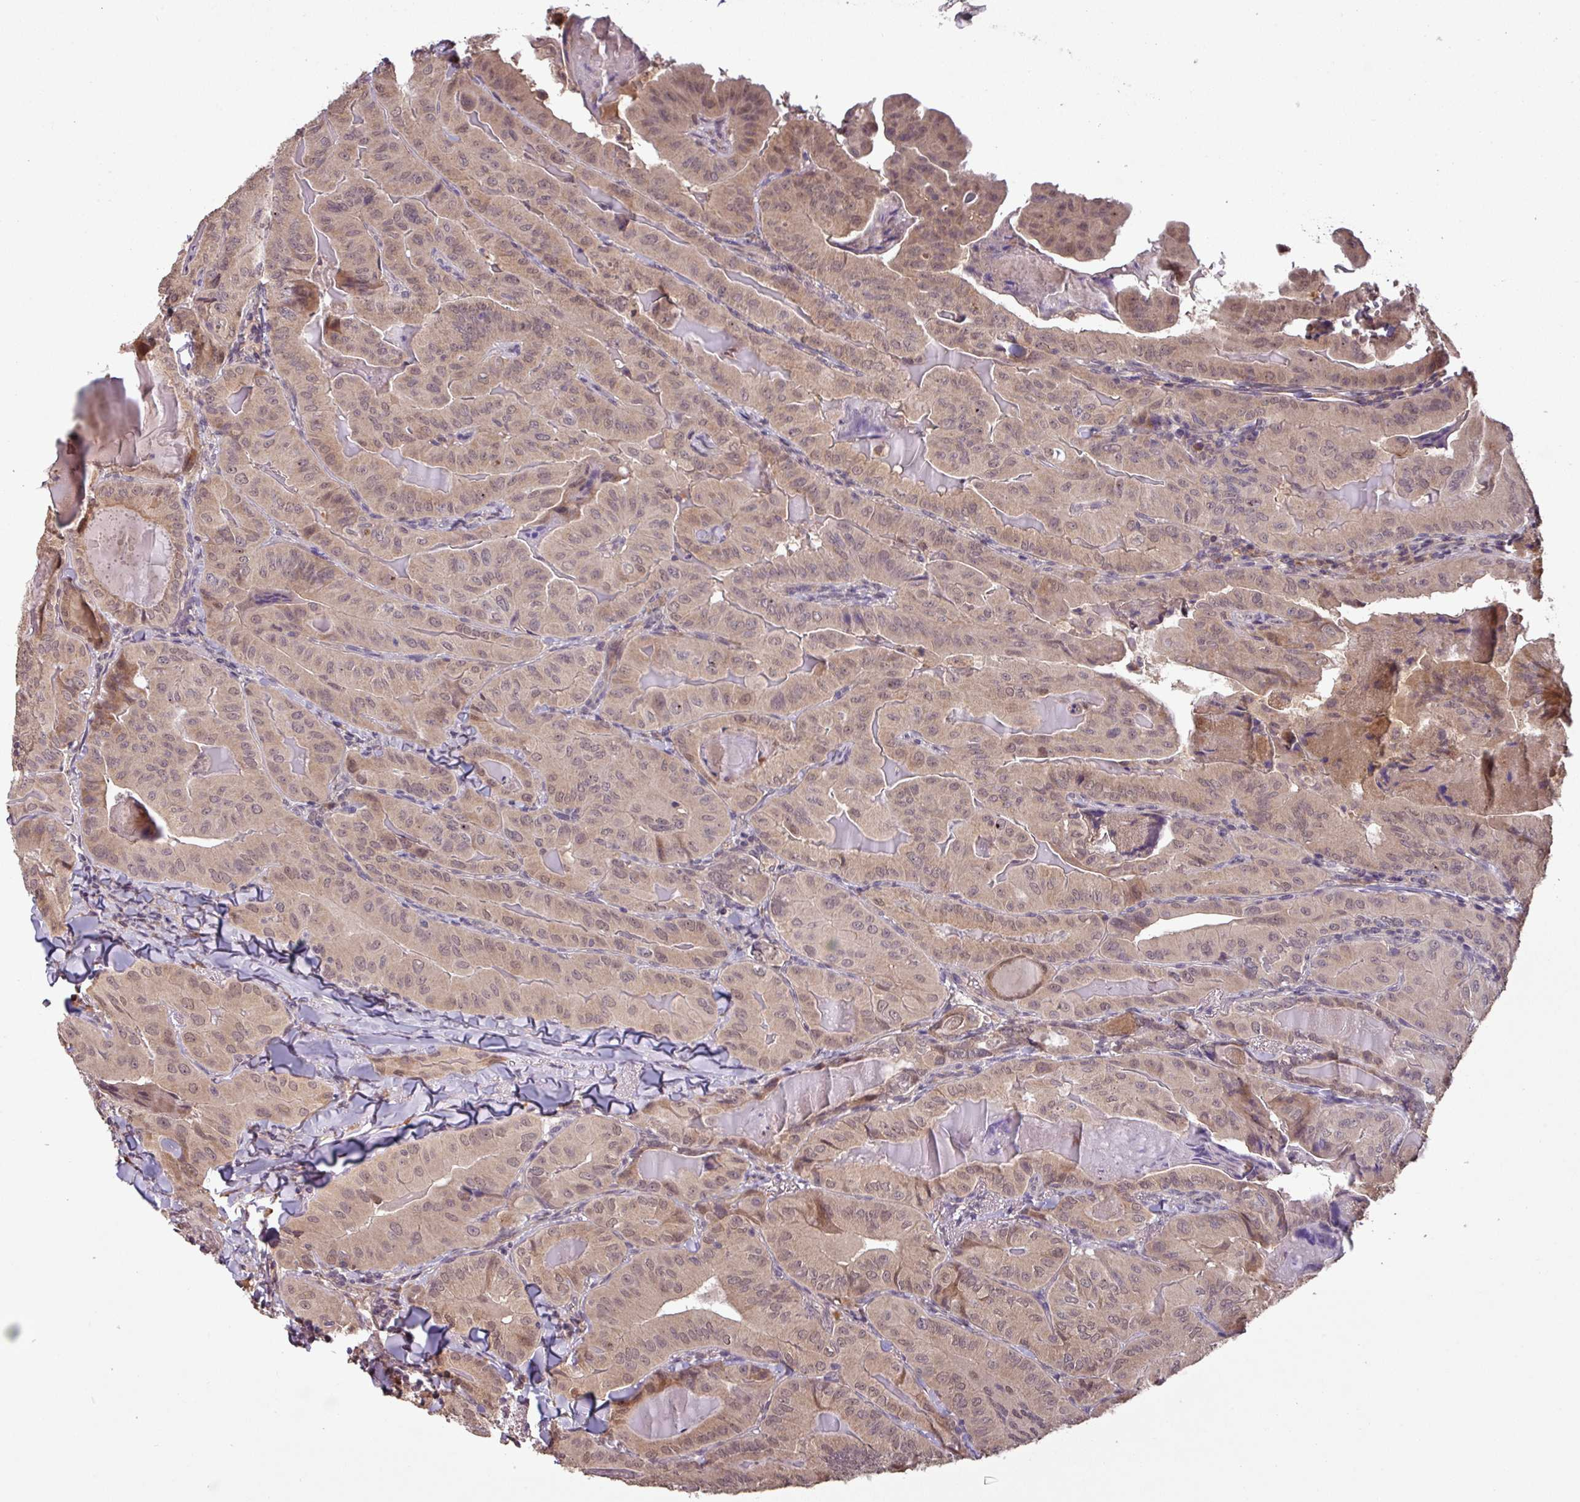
{"staining": {"intensity": "weak", "quantity": ">75%", "location": "cytoplasmic/membranous,nuclear"}, "tissue": "thyroid cancer", "cell_type": "Tumor cells", "image_type": "cancer", "snomed": [{"axis": "morphology", "description": "Papillary adenocarcinoma, NOS"}, {"axis": "topography", "description": "Thyroid gland"}], "caption": "Protein staining of thyroid cancer (papillary adenocarcinoma) tissue exhibits weak cytoplasmic/membranous and nuclear expression in approximately >75% of tumor cells.", "gene": "NOB1", "patient": {"sex": "female", "age": 68}}